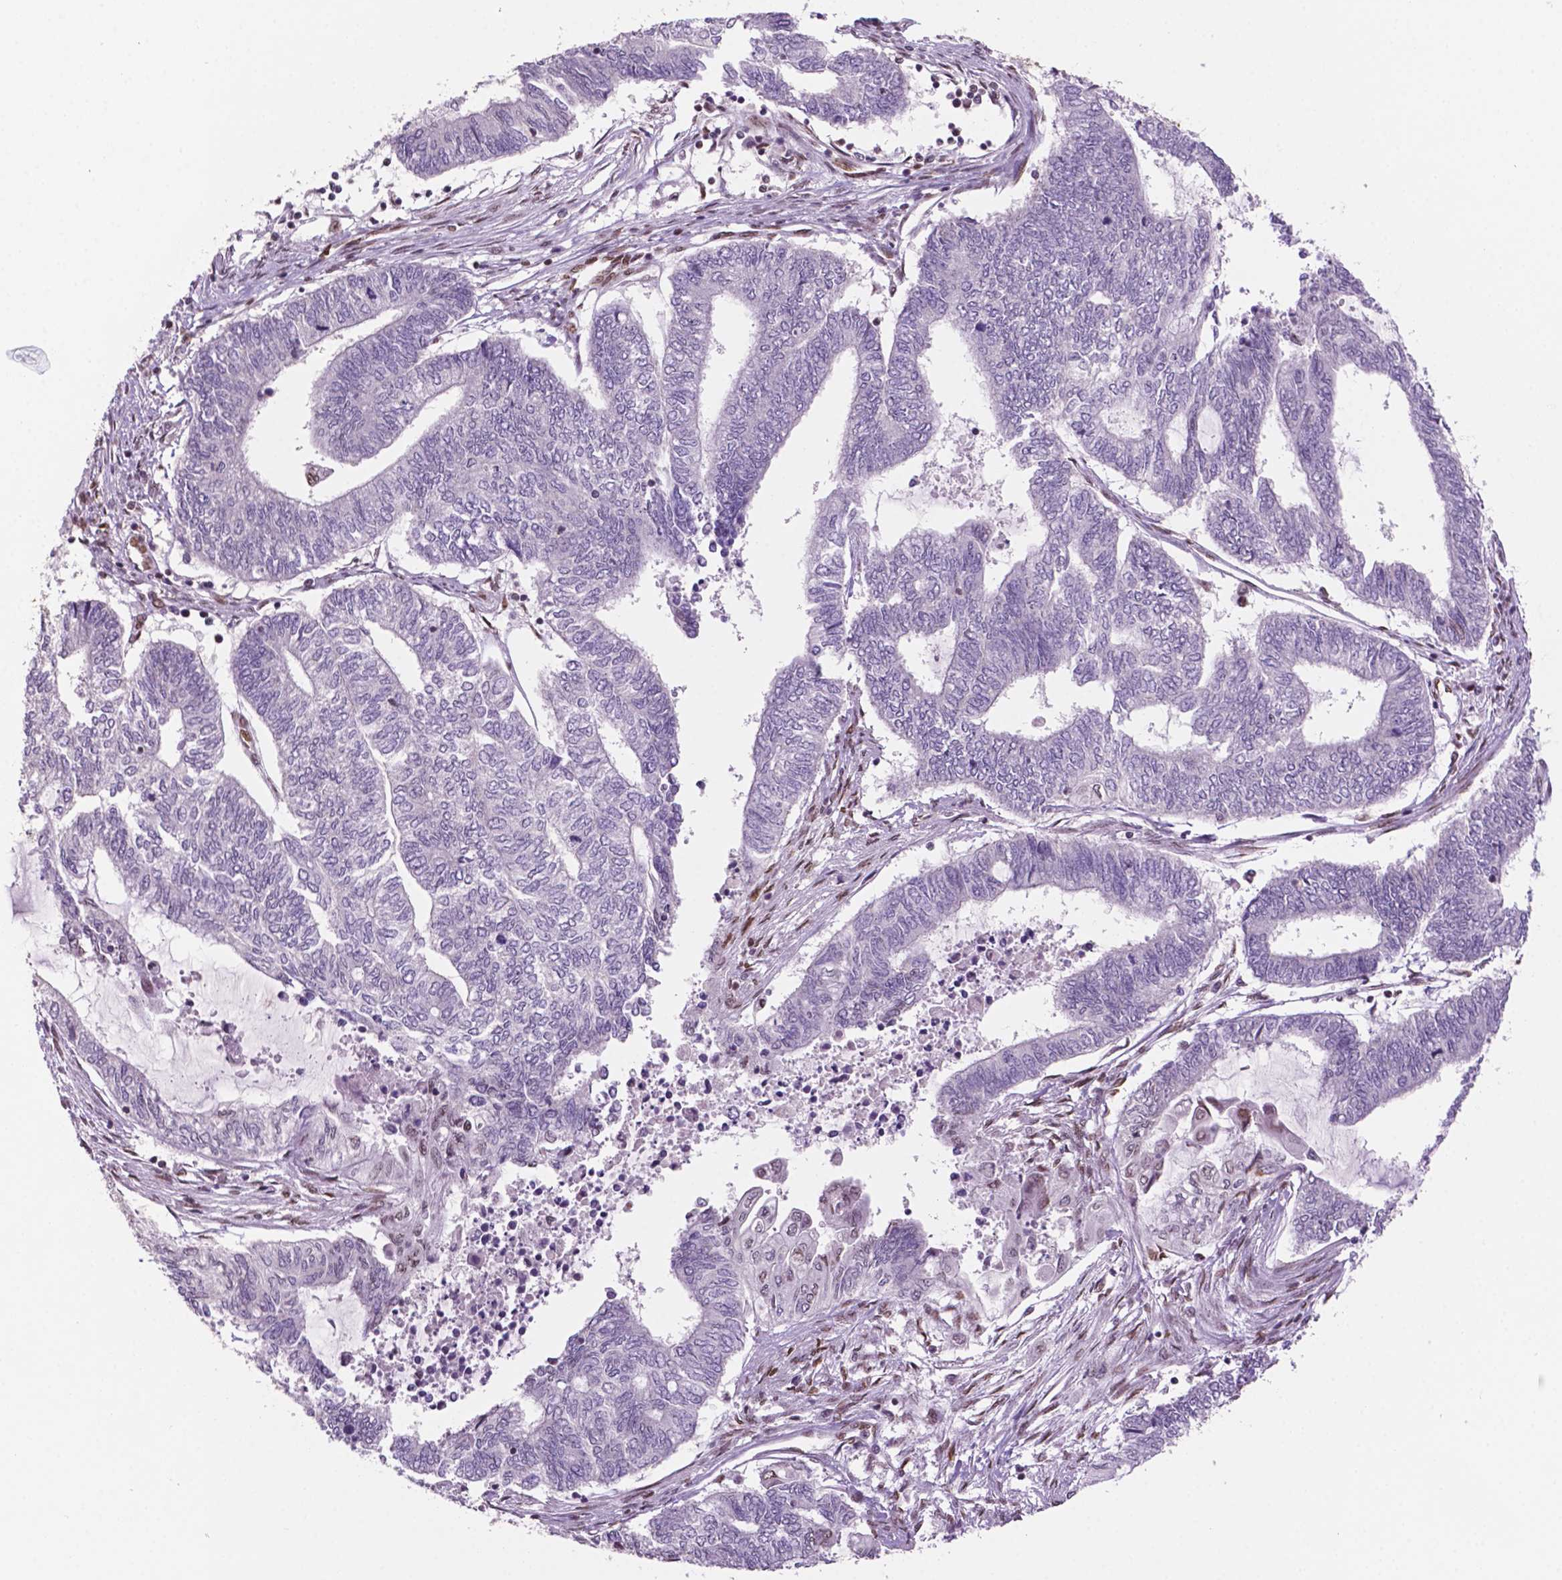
{"staining": {"intensity": "negative", "quantity": "none", "location": "none"}, "tissue": "endometrial cancer", "cell_type": "Tumor cells", "image_type": "cancer", "snomed": [{"axis": "morphology", "description": "Adenocarcinoma, NOS"}, {"axis": "topography", "description": "Uterus"}, {"axis": "topography", "description": "Endometrium"}], "caption": "The image exhibits no significant positivity in tumor cells of endometrial adenocarcinoma.", "gene": "MLH1", "patient": {"sex": "female", "age": 70}}